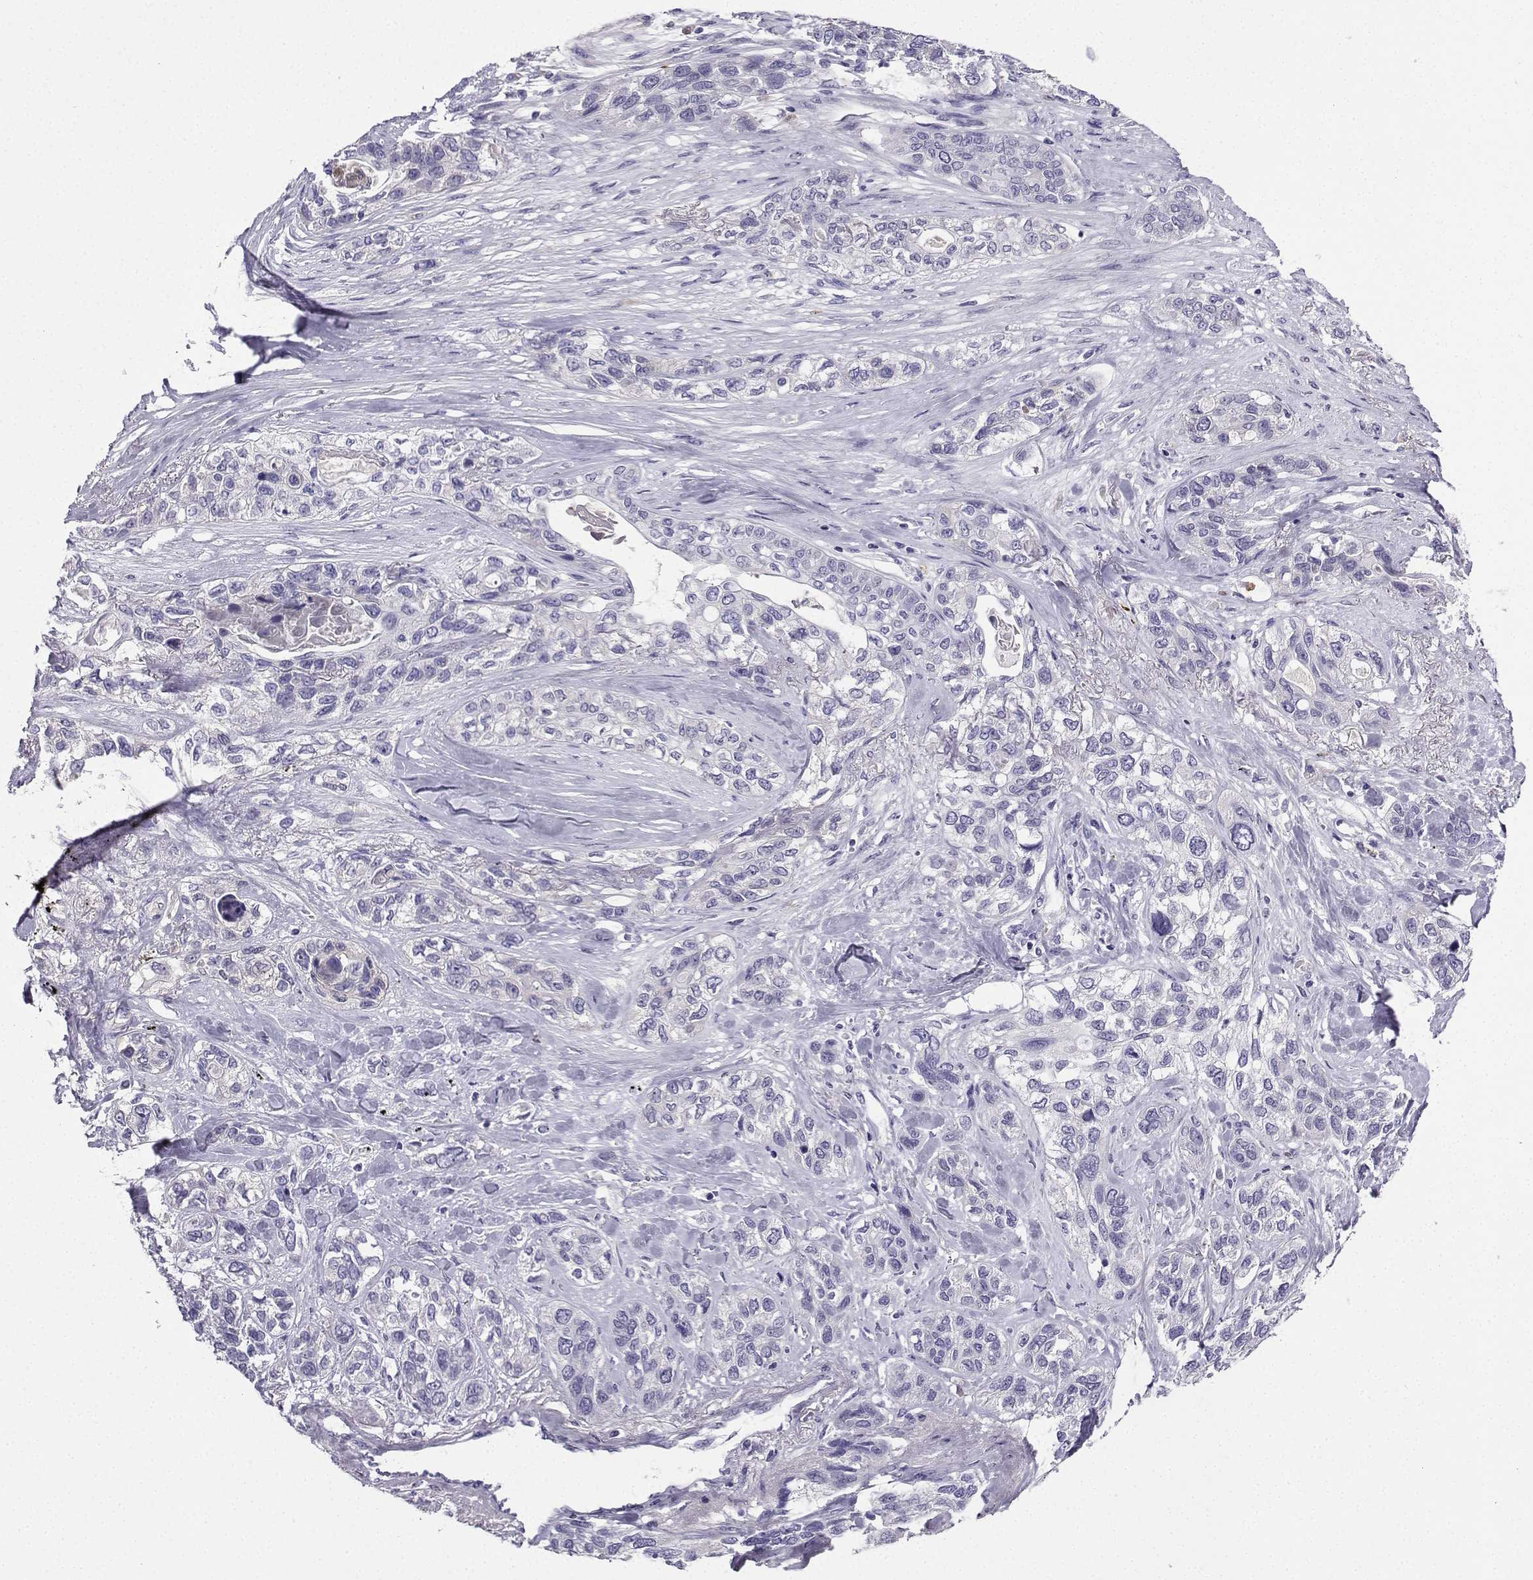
{"staining": {"intensity": "negative", "quantity": "none", "location": "none"}, "tissue": "lung cancer", "cell_type": "Tumor cells", "image_type": "cancer", "snomed": [{"axis": "morphology", "description": "Squamous cell carcinoma, NOS"}, {"axis": "topography", "description": "Lung"}], "caption": "This is an immunohistochemistry micrograph of human lung squamous cell carcinoma. There is no positivity in tumor cells.", "gene": "LINGO1", "patient": {"sex": "female", "age": 70}}